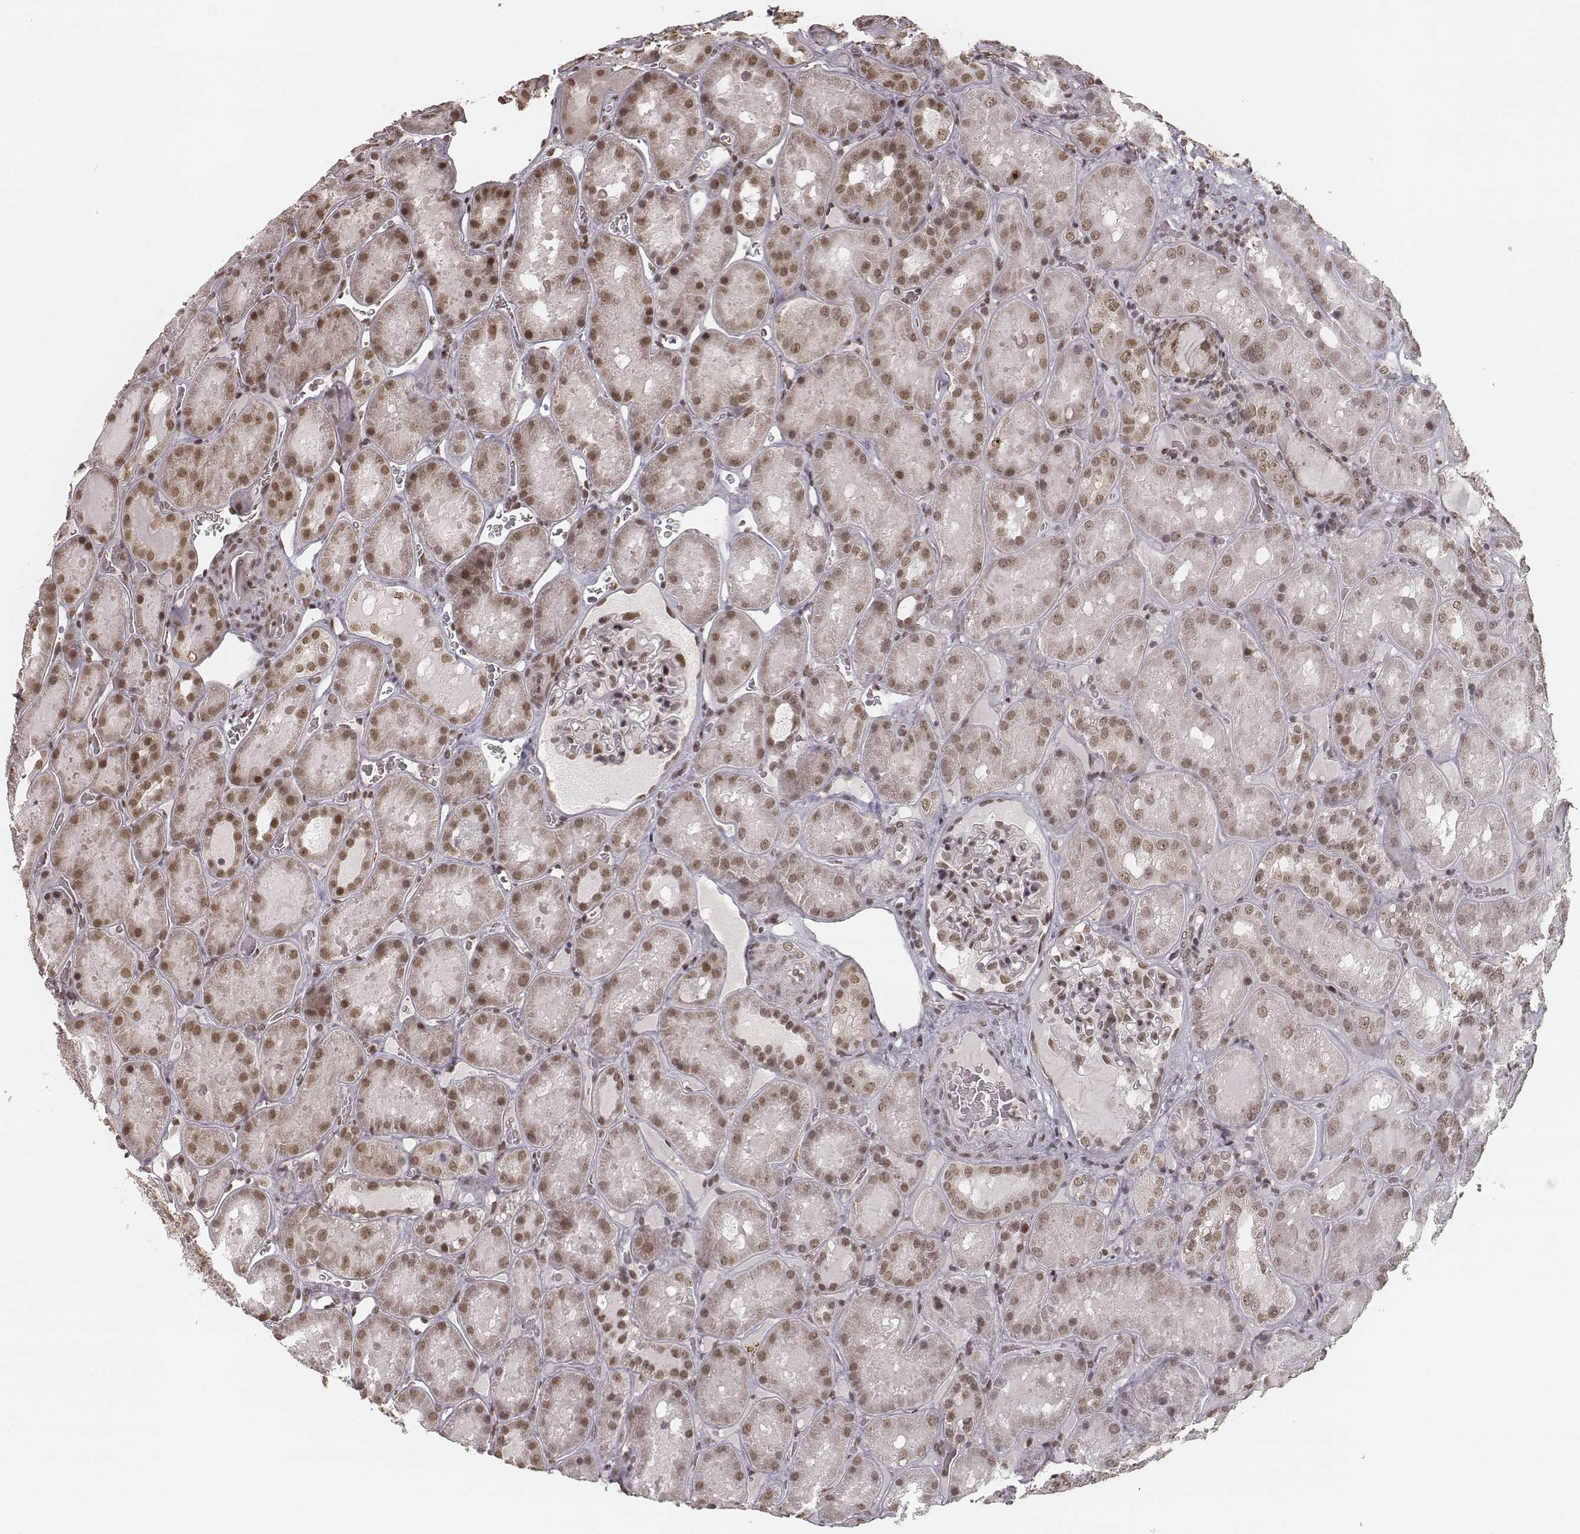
{"staining": {"intensity": "moderate", "quantity": "25%-75%", "location": "nuclear"}, "tissue": "kidney", "cell_type": "Cells in glomeruli", "image_type": "normal", "snomed": [{"axis": "morphology", "description": "Normal tissue, NOS"}, {"axis": "topography", "description": "Kidney"}], "caption": "An IHC histopathology image of unremarkable tissue is shown. Protein staining in brown labels moderate nuclear positivity in kidney within cells in glomeruli.", "gene": "HMGA2", "patient": {"sex": "male", "age": 73}}